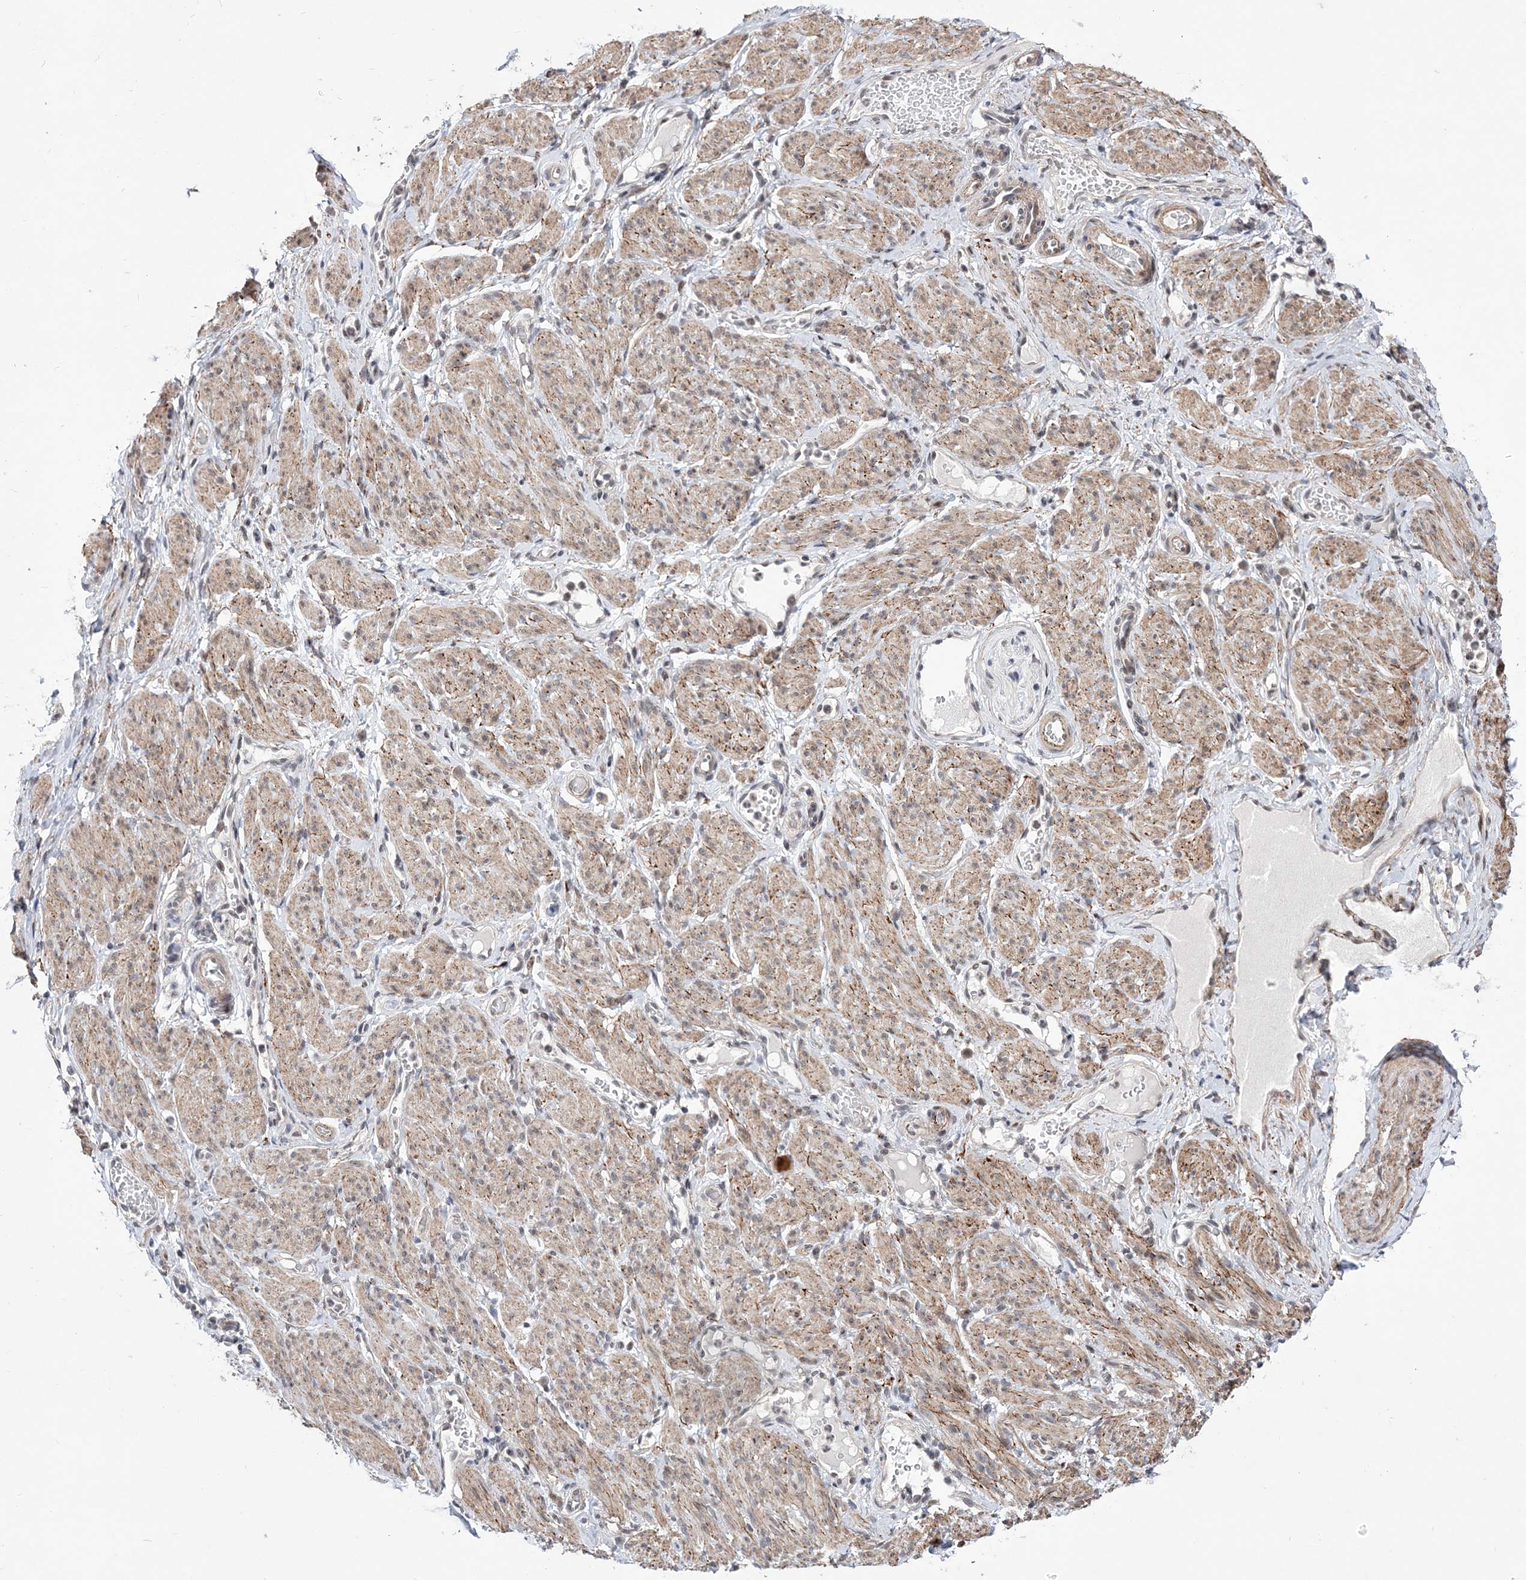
{"staining": {"intensity": "negative", "quantity": "none", "location": "none"}, "tissue": "adipose tissue", "cell_type": "Adipocytes", "image_type": "normal", "snomed": [{"axis": "morphology", "description": "Normal tissue, NOS"}, {"axis": "topography", "description": "Smooth muscle"}, {"axis": "topography", "description": "Peripheral nerve tissue"}], "caption": "Immunohistochemistry (IHC) of benign adipose tissue displays no positivity in adipocytes.", "gene": "BOD1L1", "patient": {"sex": "female", "age": 39}}